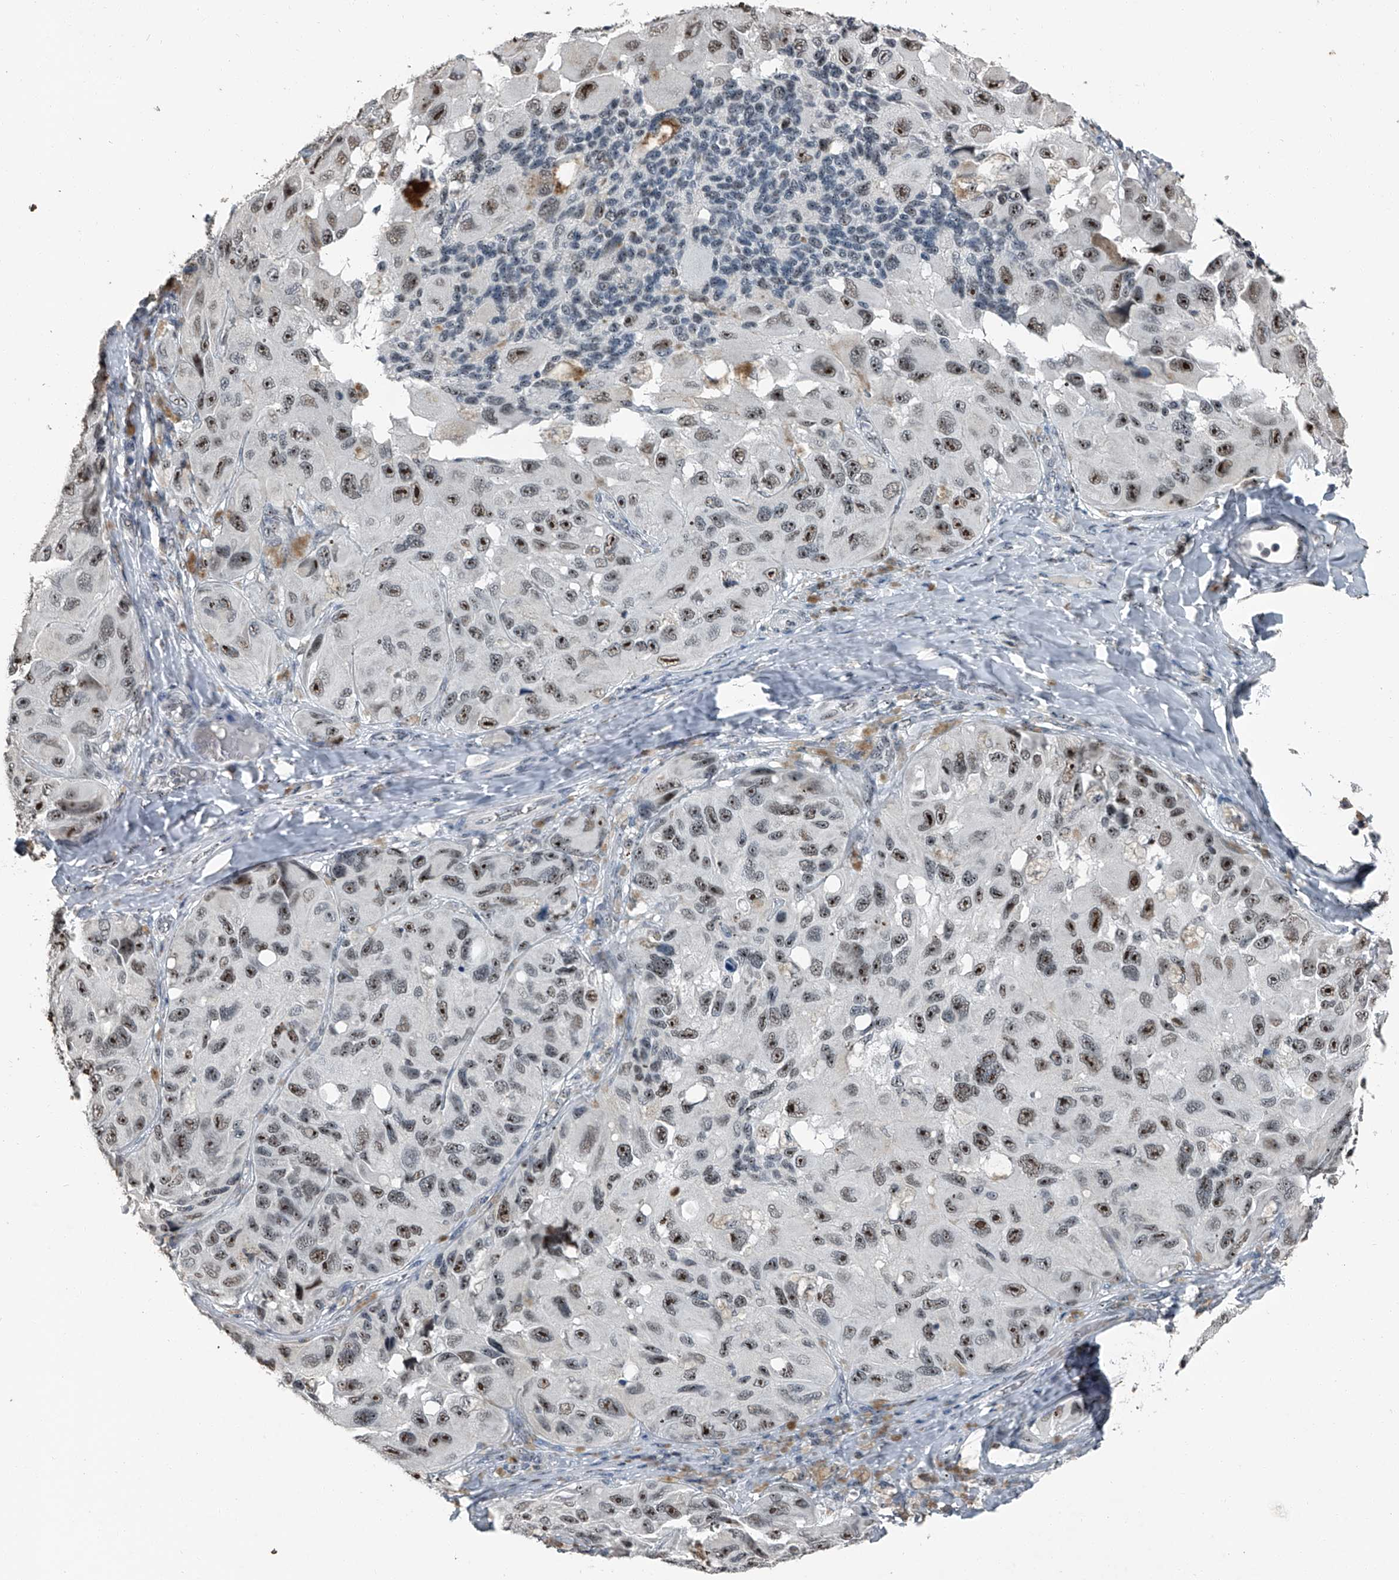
{"staining": {"intensity": "moderate", "quantity": ">75%", "location": "nuclear"}, "tissue": "melanoma", "cell_type": "Tumor cells", "image_type": "cancer", "snomed": [{"axis": "morphology", "description": "Malignant melanoma, NOS"}, {"axis": "topography", "description": "Skin"}], "caption": "This is a histology image of immunohistochemistry staining of melanoma, which shows moderate staining in the nuclear of tumor cells.", "gene": "TCOF1", "patient": {"sex": "female", "age": 73}}